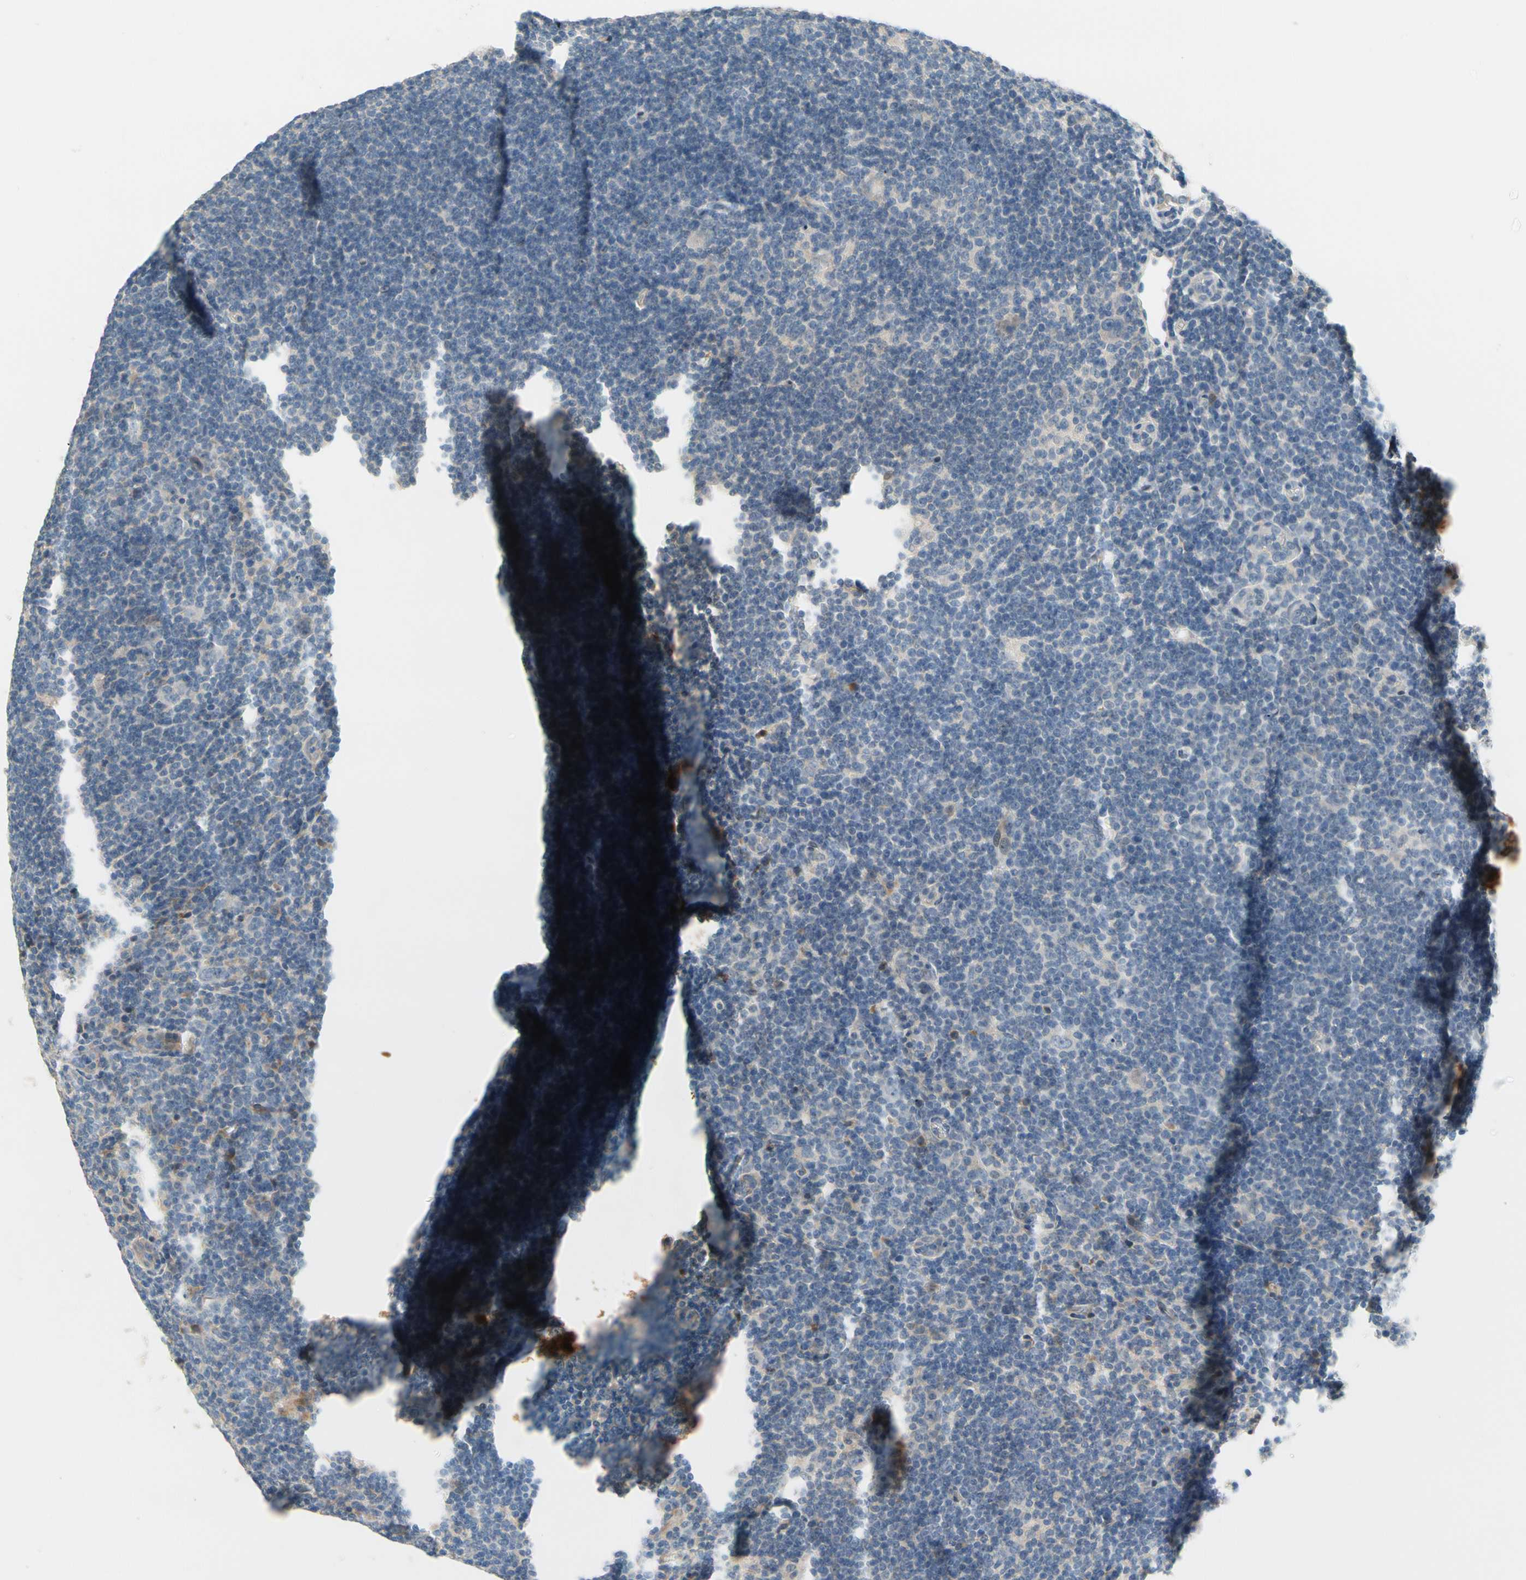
{"staining": {"intensity": "weak", "quantity": "<25%", "location": "cytoplasmic/membranous"}, "tissue": "lymphoma", "cell_type": "Tumor cells", "image_type": "cancer", "snomed": [{"axis": "morphology", "description": "Hodgkin's disease, NOS"}, {"axis": "topography", "description": "Lymph node"}], "caption": "Immunohistochemistry (IHC) of lymphoma reveals no expression in tumor cells.", "gene": "PIP5K1B", "patient": {"sex": "female", "age": 57}}